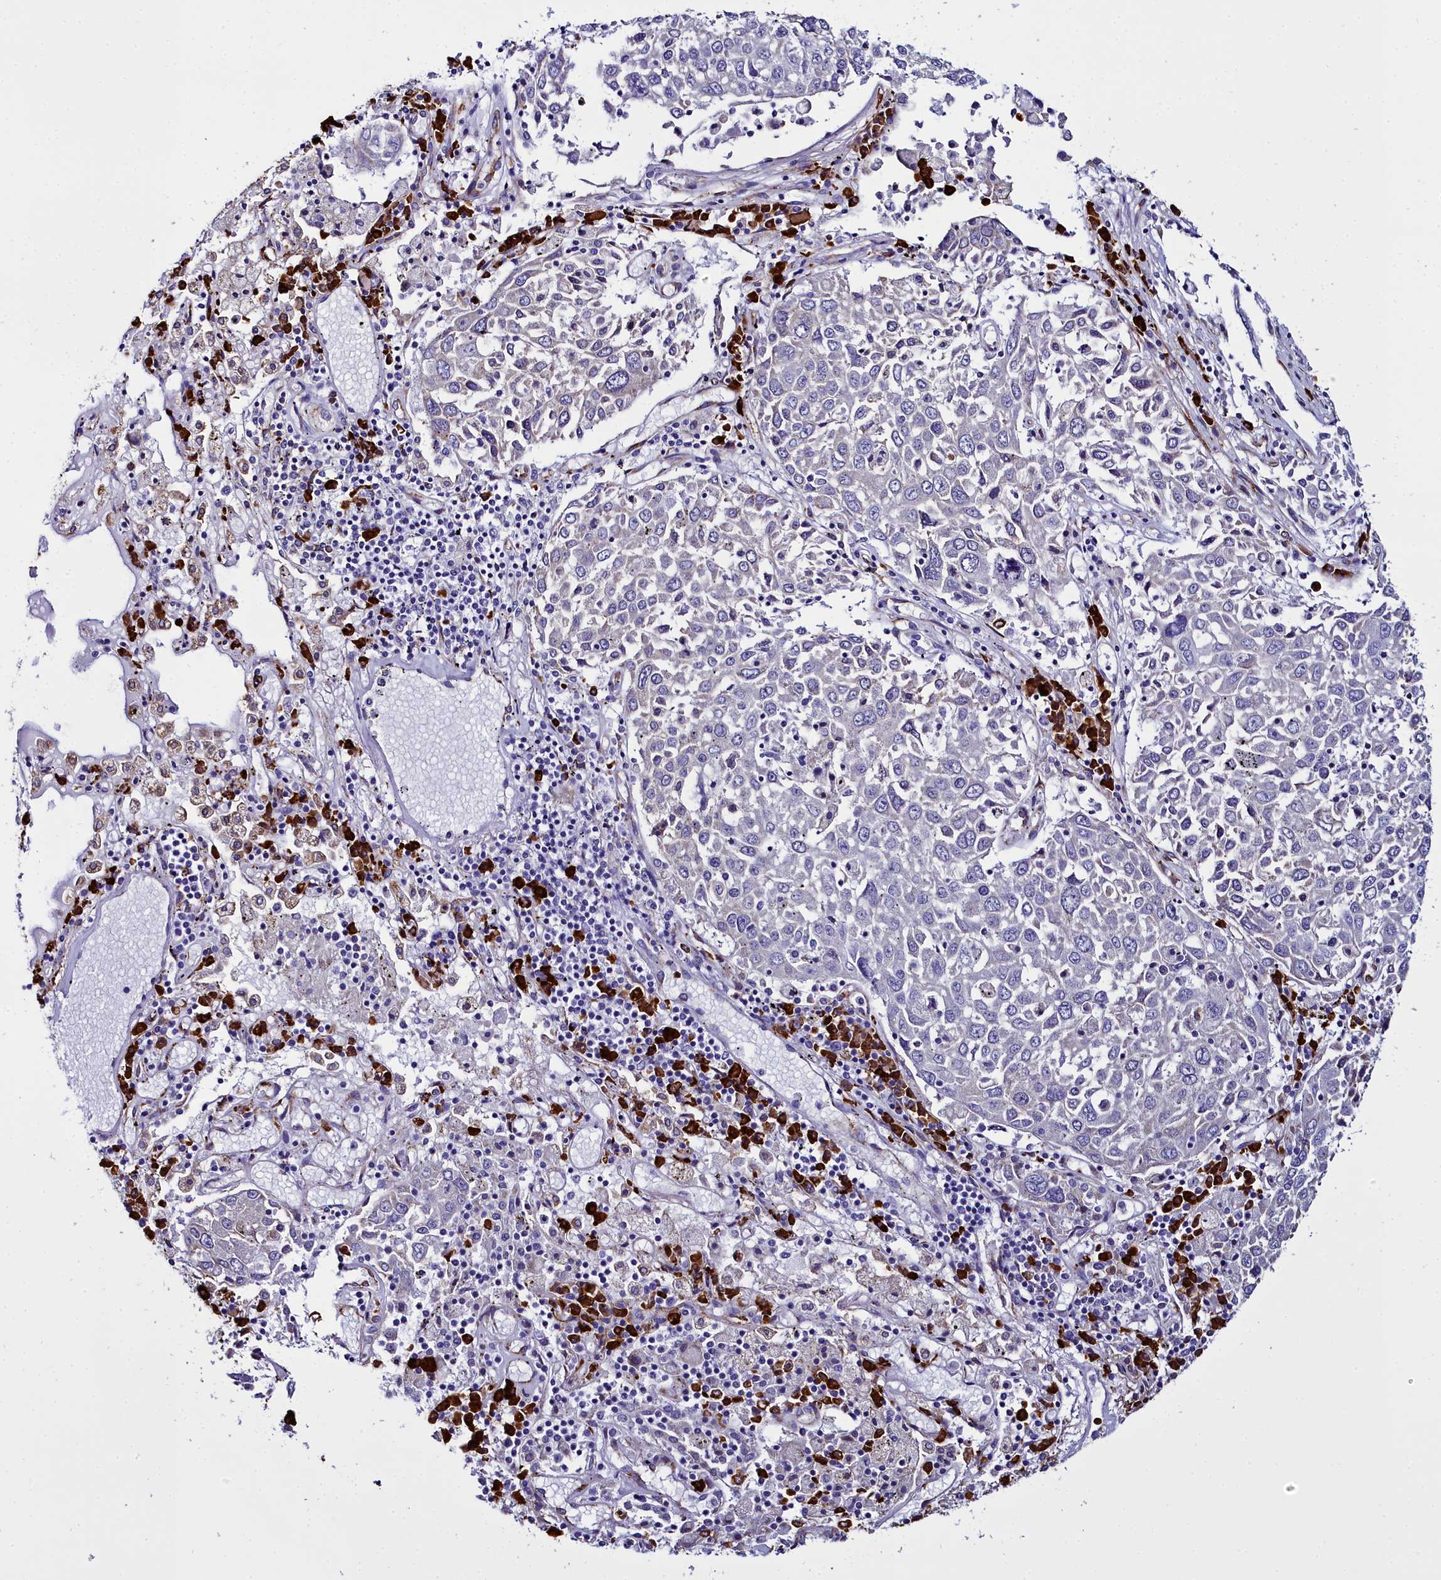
{"staining": {"intensity": "negative", "quantity": "none", "location": "none"}, "tissue": "lung cancer", "cell_type": "Tumor cells", "image_type": "cancer", "snomed": [{"axis": "morphology", "description": "Squamous cell carcinoma, NOS"}, {"axis": "topography", "description": "Lung"}], "caption": "This image is of lung cancer (squamous cell carcinoma) stained with immunohistochemistry to label a protein in brown with the nuclei are counter-stained blue. There is no expression in tumor cells.", "gene": "TXNDC5", "patient": {"sex": "male", "age": 65}}